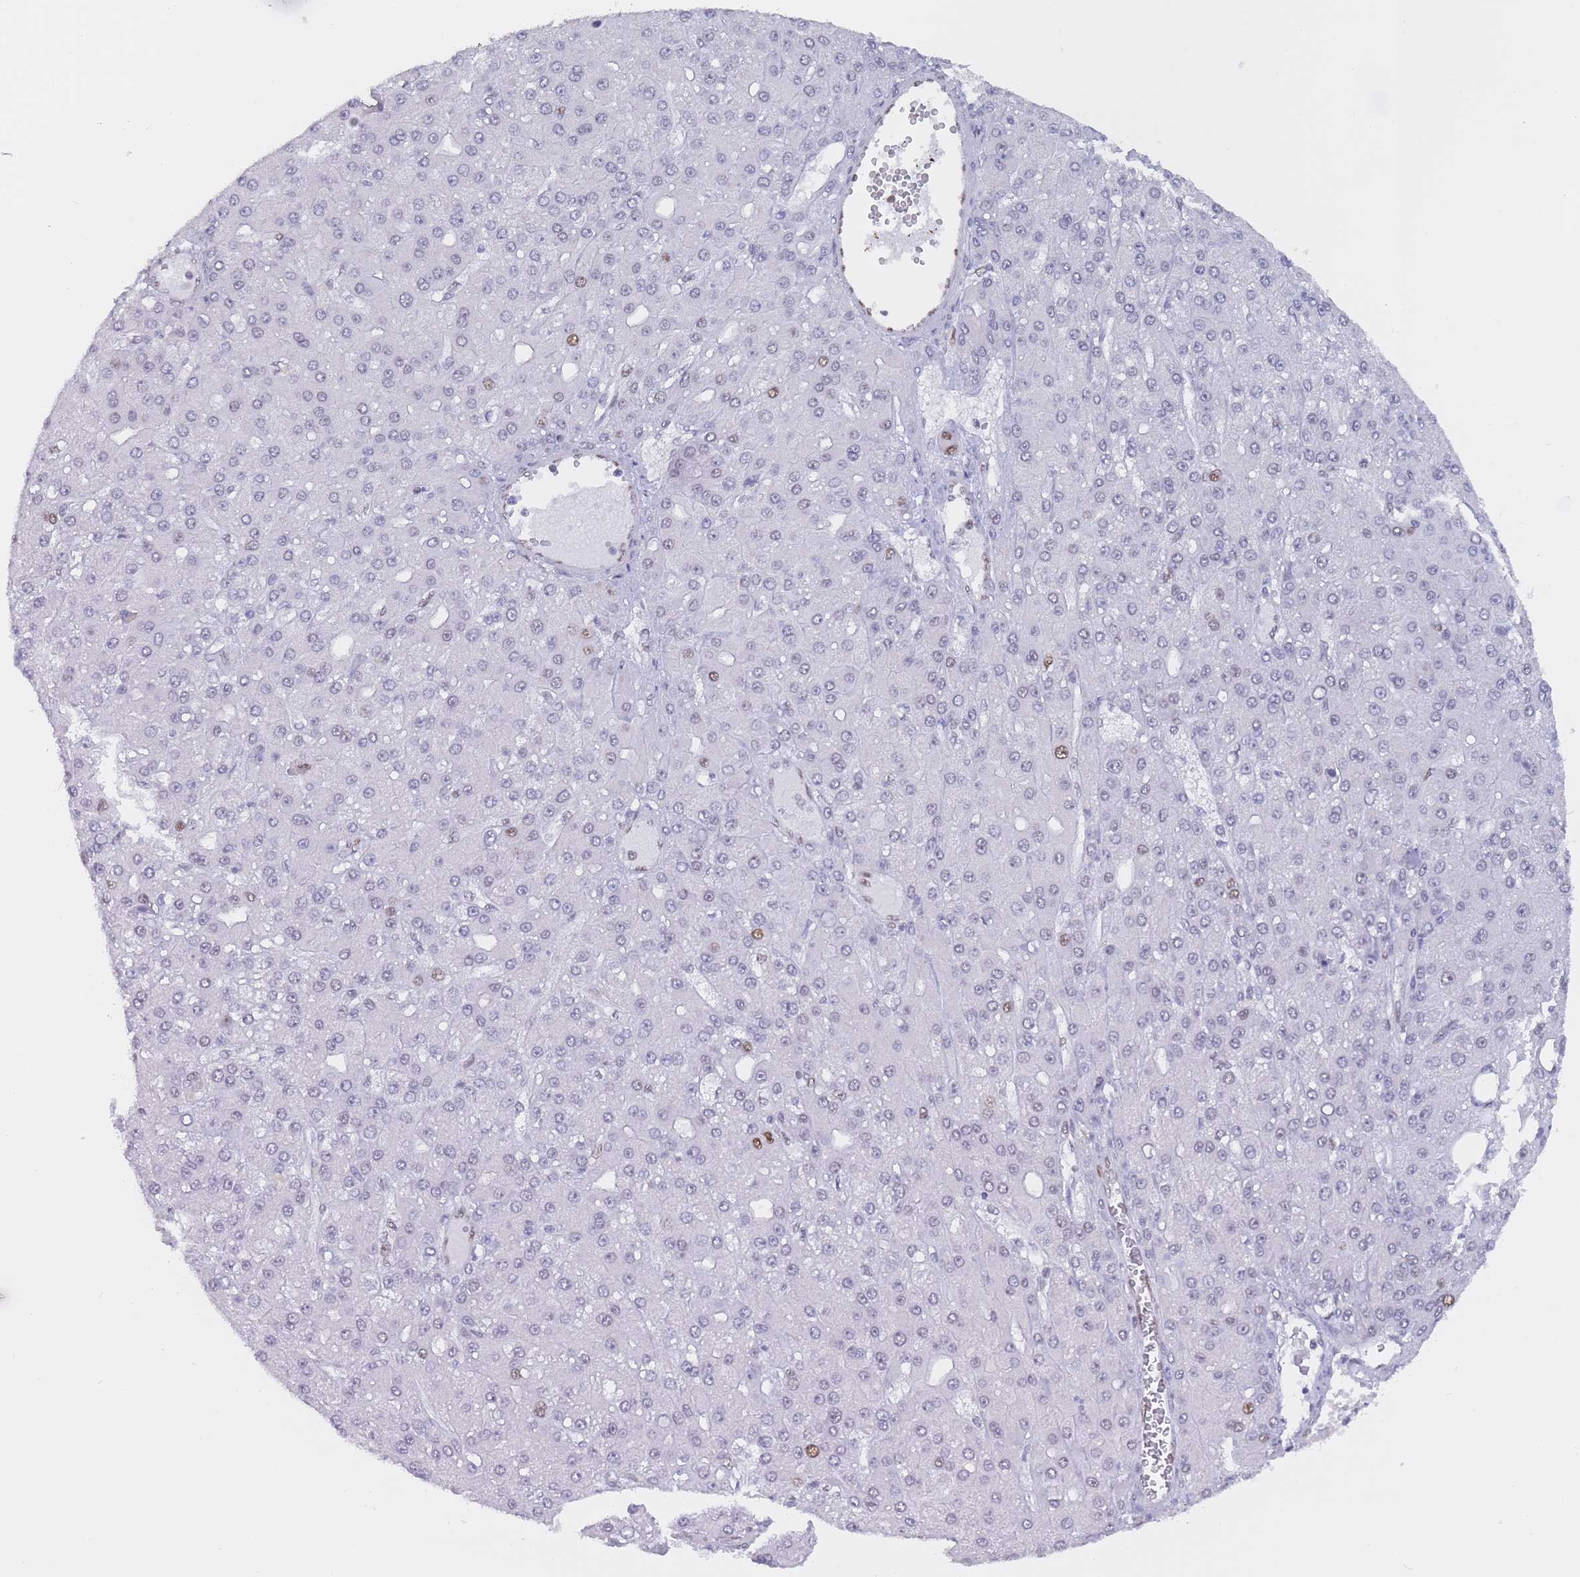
{"staining": {"intensity": "moderate", "quantity": "<25%", "location": "nuclear"}, "tissue": "liver cancer", "cell_type": "Tumor cells", "image_type": "cancer", "snomed": [{"axis": "morphology", "description": "Carcinoma, Hepatocellular, NOS"}, {"axis": "topography", "description": "Liver"}], "caption": "There is low levels of moderate nuclear positivity in tumor cells of liver hepatocellular carcinoma, as demonstrated by immunohistochemical staining (brown color).", "gene": "NASP", "patient": {"sex": "male", "age": 67}}